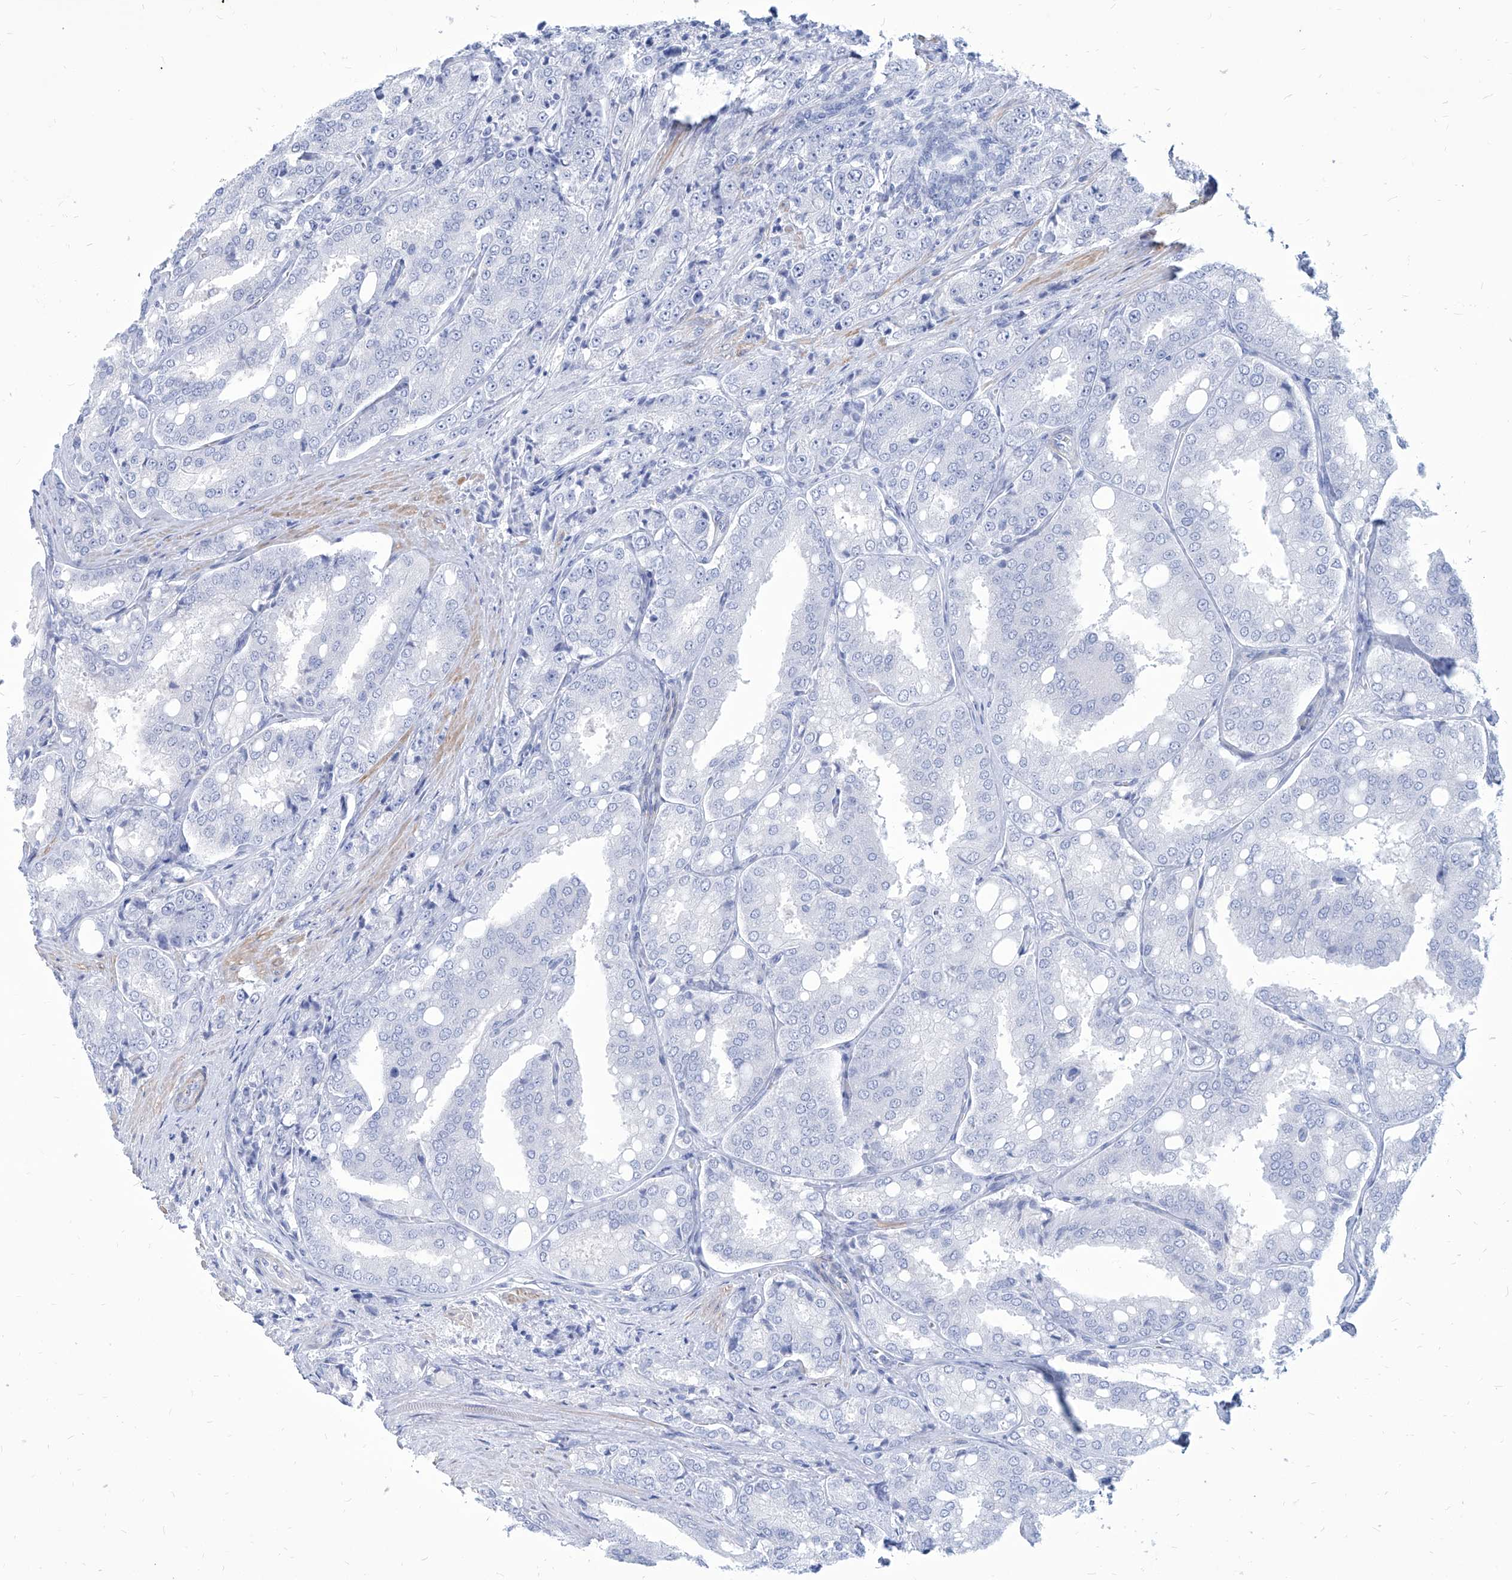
{"staining": {"intensity": "negative", "quantity": "none", "location": "none"}, "tissue": "prostate cancer", "cell_type": "Tumor cells", "image_type": "cancer", "snomed": [{"axis": "morphology", "description": "Adenocarcinoma, High grade"}, {"axis": "topography", "description": "Prostate"}], "caption": "High magnification brightfield microscopy of prostate high-grade adenocarcinoma stained with DAB (3,3'-diaminobenzidine) (brown) and counterstained with hematoxylin (blue): tumor cells show no significant expression. (DAB (3,3'-diaminobenzidine) immunohistochemistry (IHC), high magnification).", "gene": "FAM83B", "patient": {"sex": "male", "age": 50}}